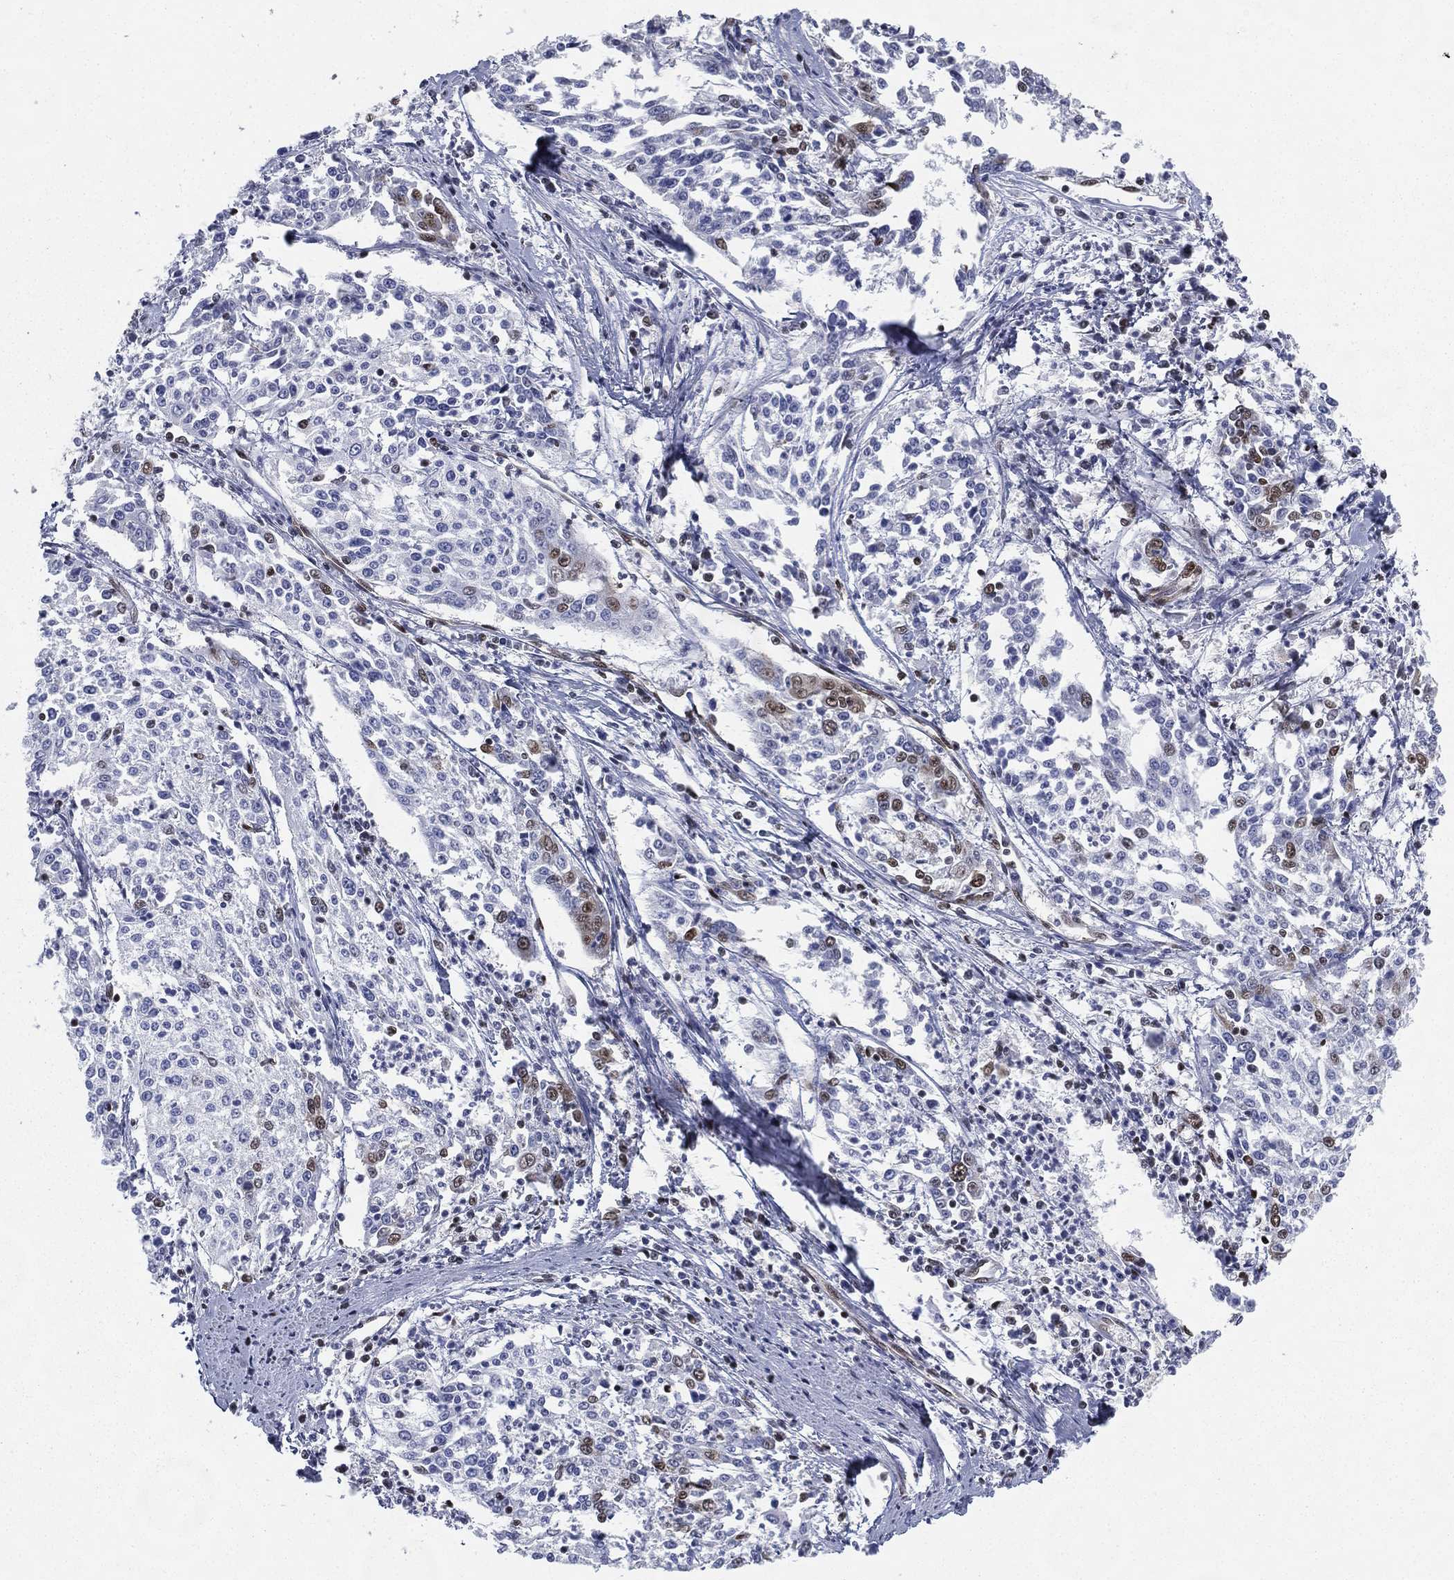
{"staining": {"intensity": "moderate", "quantity": "<25%", "location": "nuclear"}, "tissue": "cervical cancer", "cell_type": "Tumor cells", "image_type": "cancer", "snomed": [{"axis": "morphology", "description": "Squamous cell carcinoma, NOS"}, {"axis": "topography", "description": "Cervix"}], "caption": "Immunohistochemistry of squamous cell carcinoma (cervical) exhibits low levels of moderate nuclear staining in about <25% of tumor cells.", "gene": "FUBP3", "patient": {"sex": "female", "age": 41}}